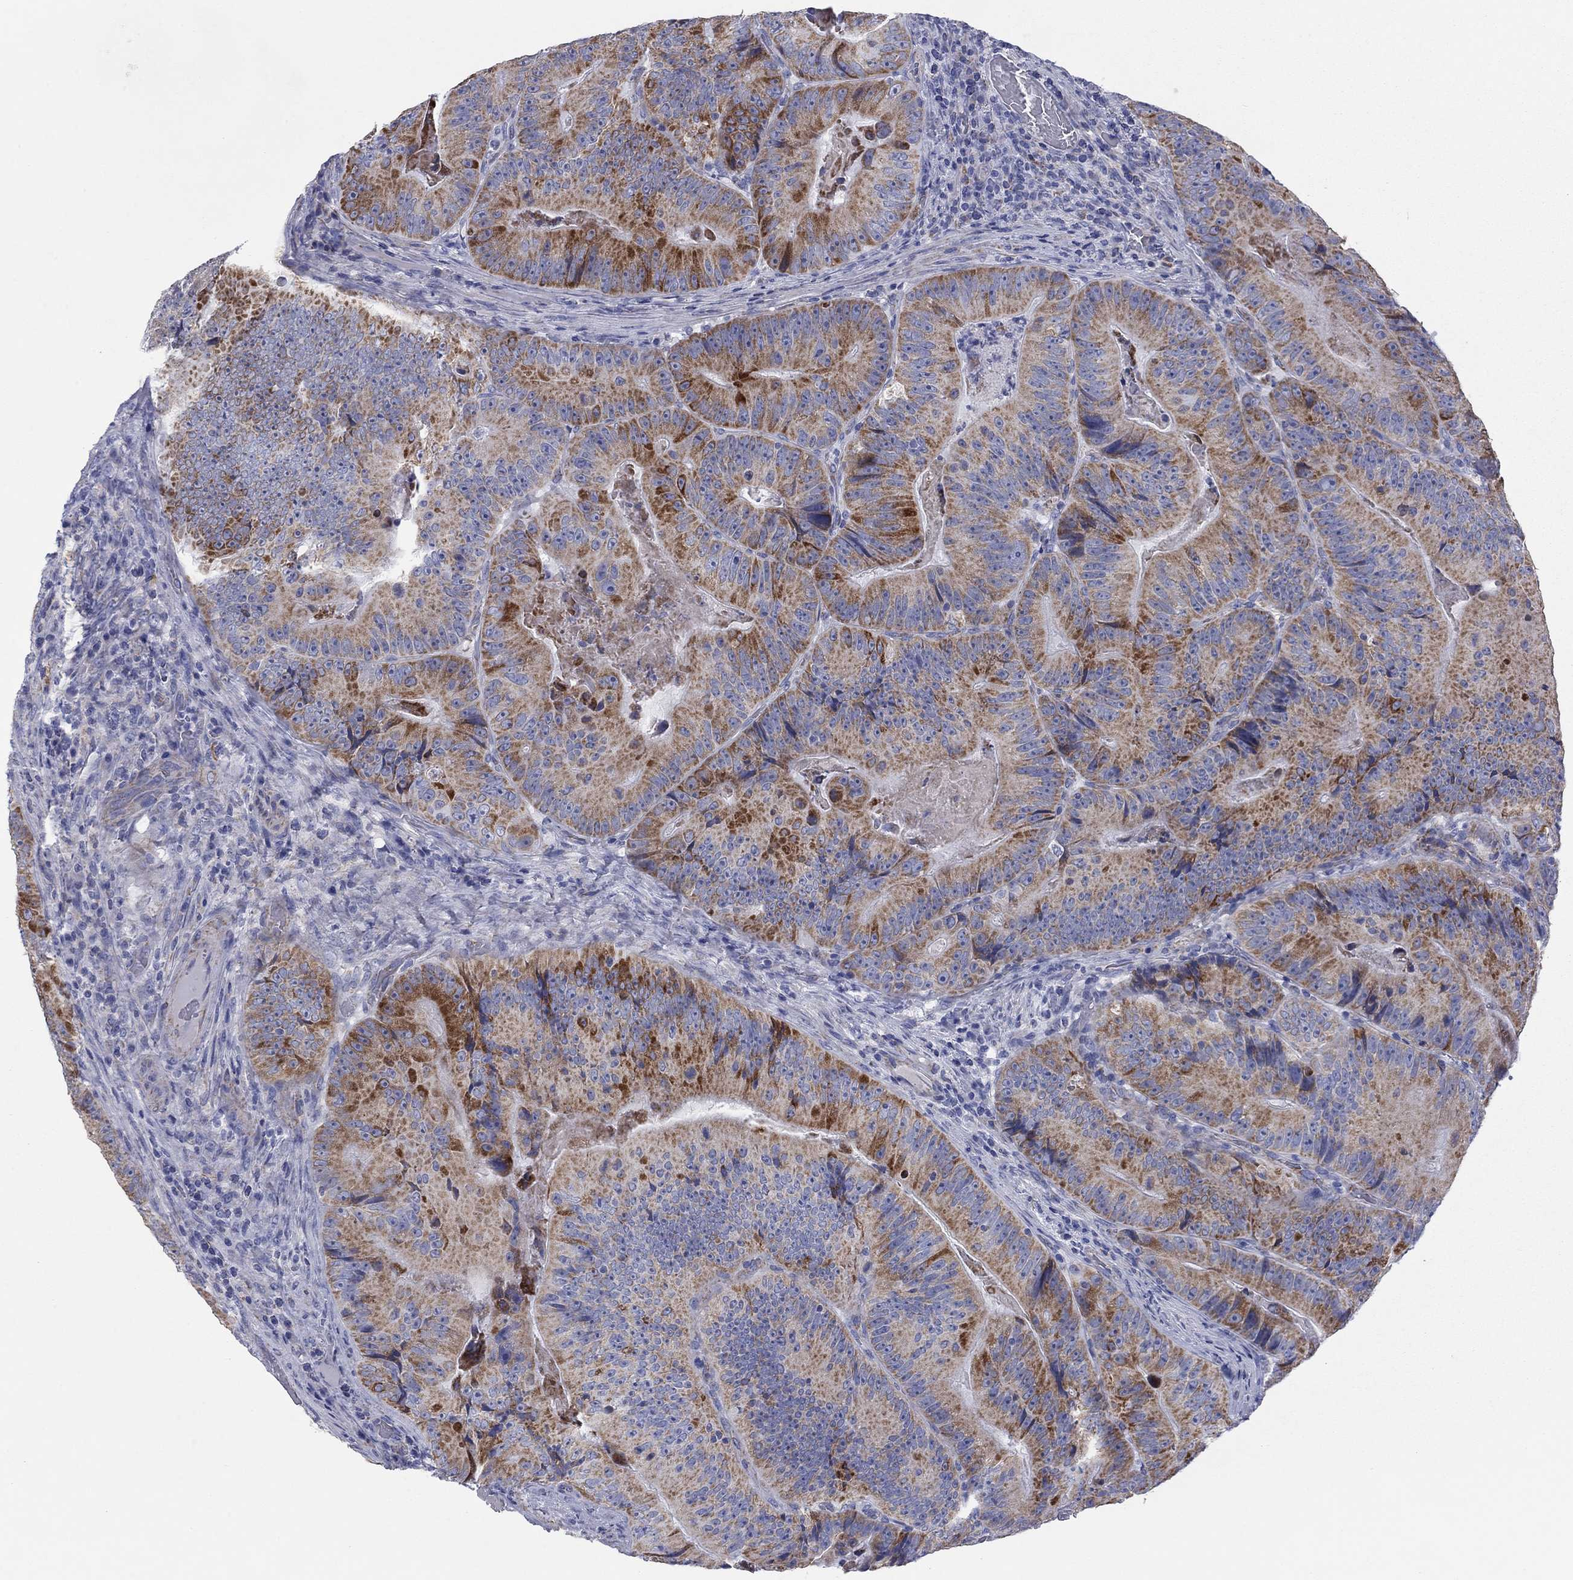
{"staining": {"intensity": "strong", "quantity": "25%-75%", "location": "cytoplasmic/membranous"}, "tissue": "colorectal cancer", "cell_type": "Tumor cells", "image_type": "cancer", "snomed": [{"axis": "morphology", "description": "Adenocarcinoma, NOS"}, {"axis": "topography", "description": "Colon"}], "caption": "A high-resolution photomicrograph shows IHC staining of adenocarcinoma (colorectal), which reveals strong cytoplasmic/membranous positivity in about 25%-75% of tumor cells.", "gene": "MGST3", "patient": {"sex": "female", "age": 86}}